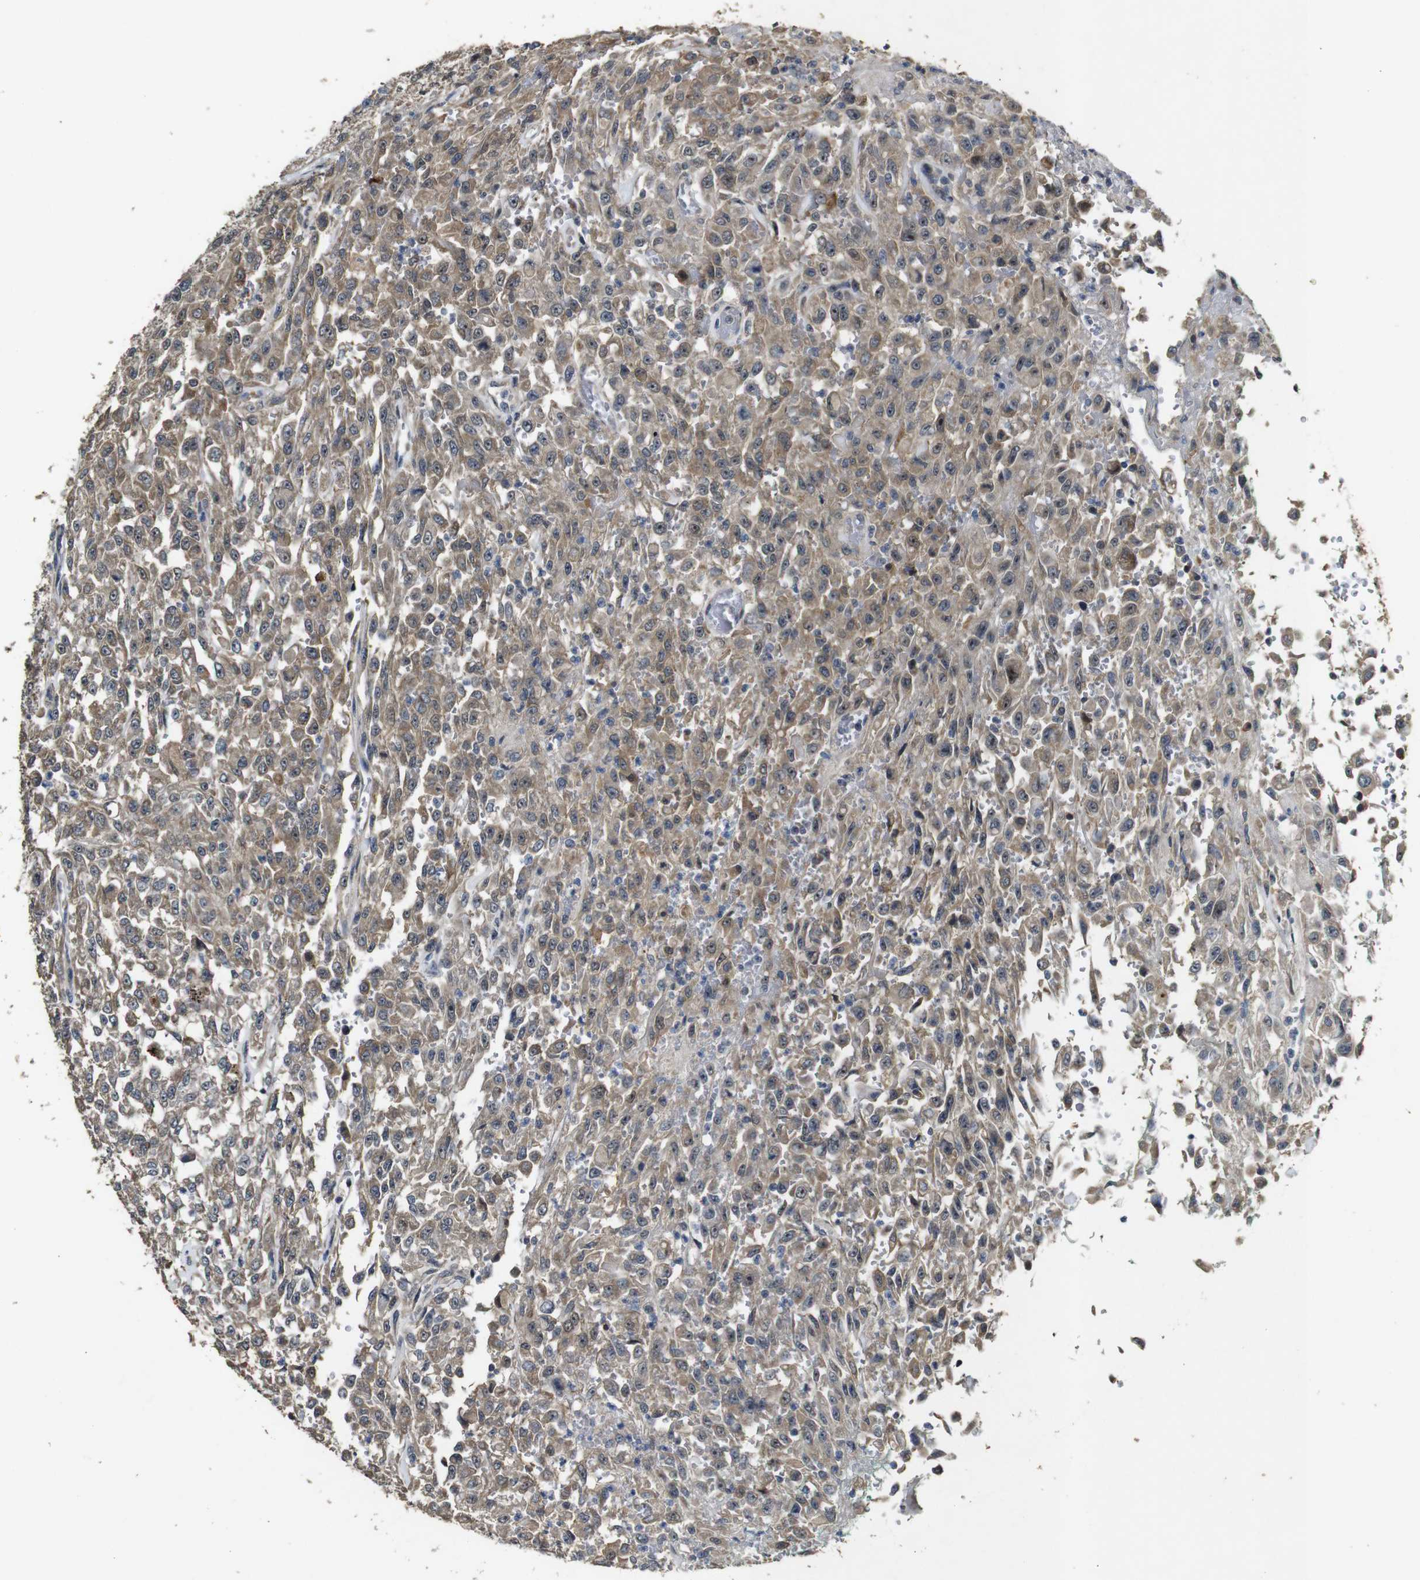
{"staining": {"intensity": "weak", "quantity": ">75%", "location": "cytoplasmic/membranous,nuclear"}, "tissue": "urothelial cancer", "cell_type": "Tumor cells", "image_type": "cancer", "snomed": [{"axis": "morphology", "description": "Urothelial carcinoma, High grade"}, {"axis": "topography", "description": "Urinary bladder"}], "caption": "This photomicrograph displays high-grade urothelial carcinoma stained with immunohistochemistry to label a protein in brown. The cytoplasmic/membranous and nuclear of tumor cells show weak positivity for the protein. Nuclei are counter-stained blue.", "gene": "MAGI2", "patient": {"sex": "male", "age": 46}}